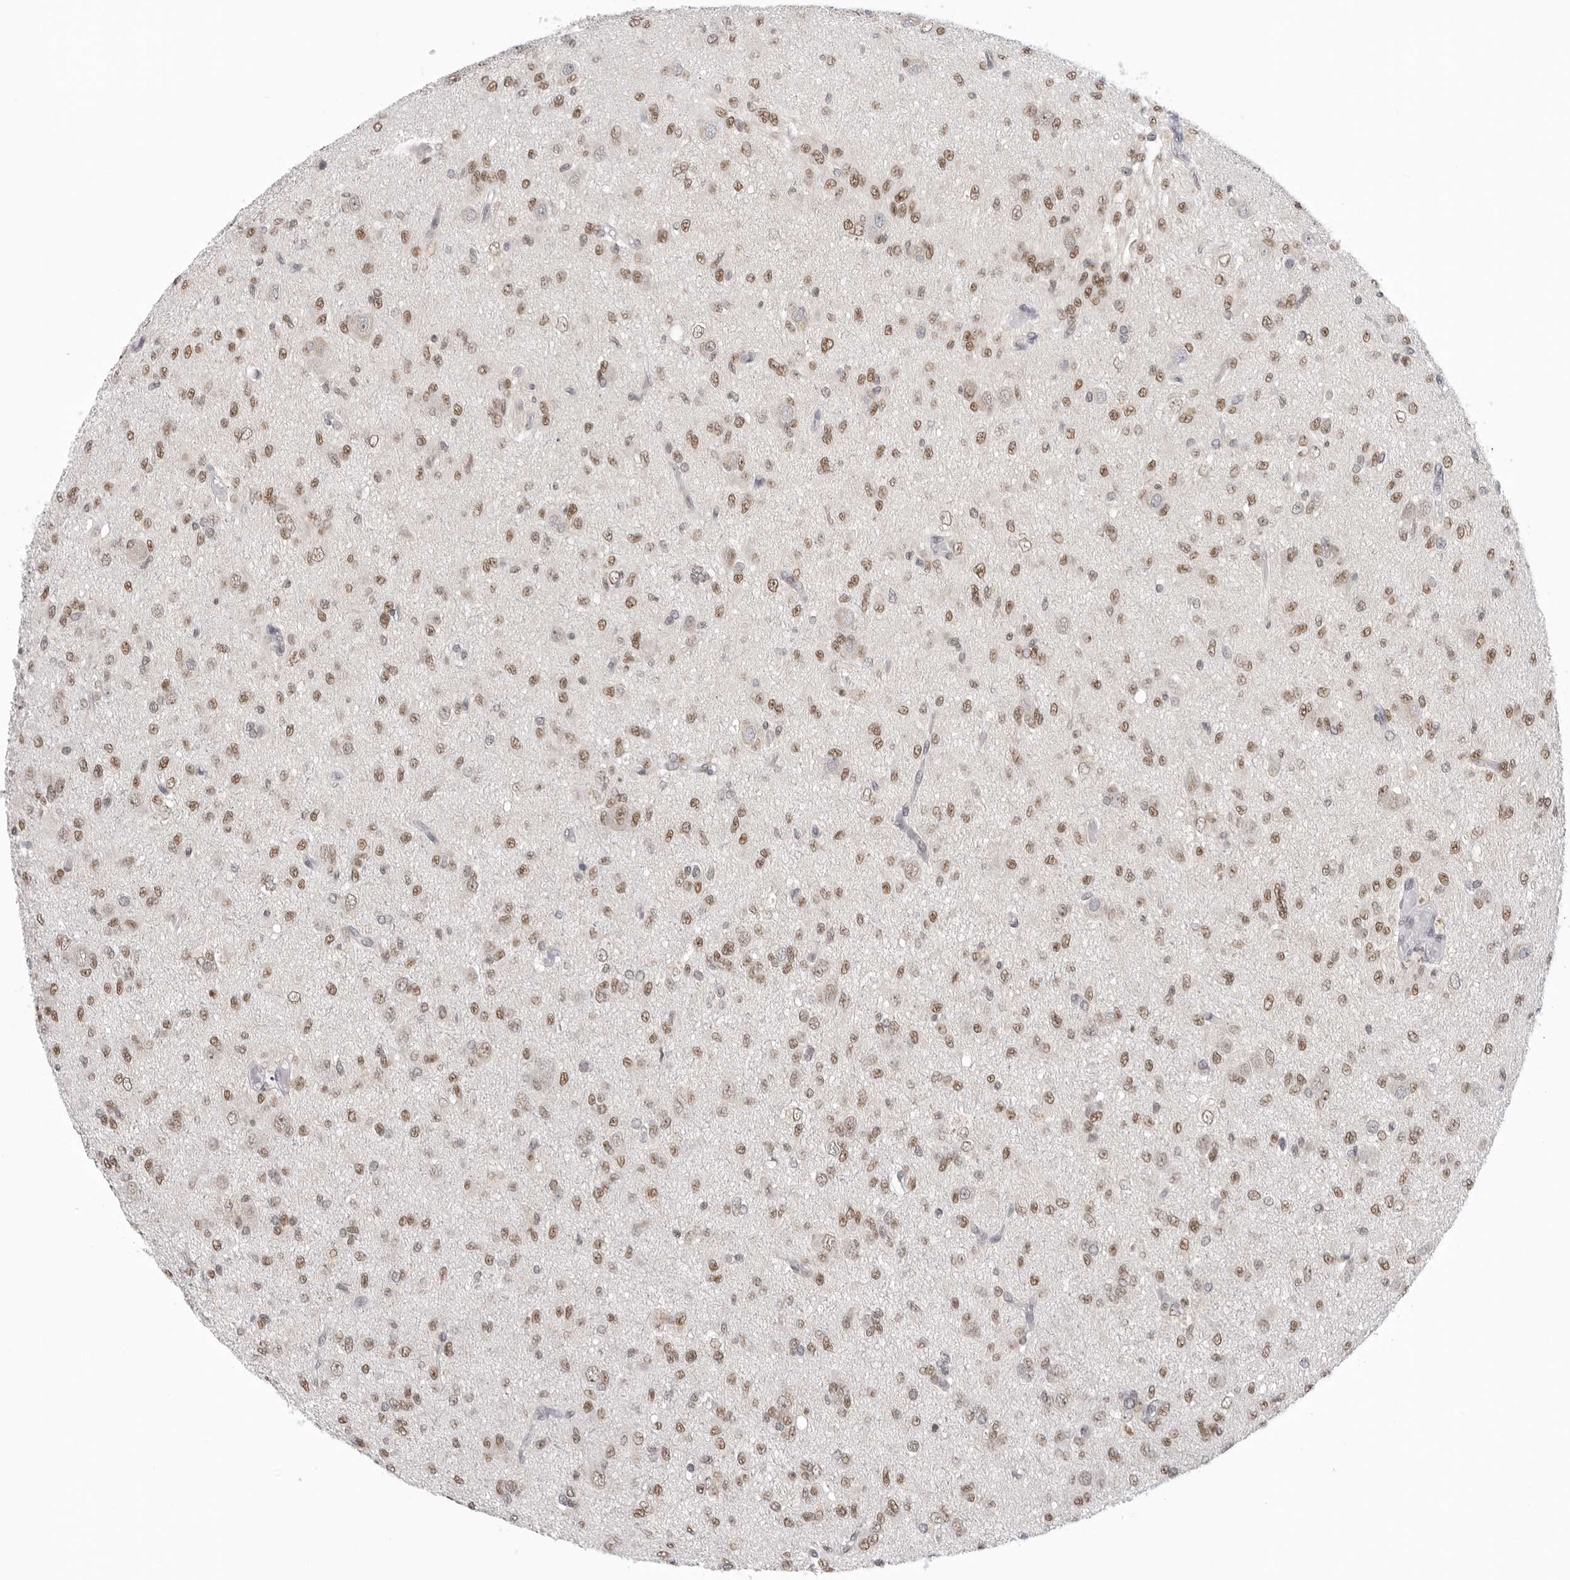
{"staining": {"intensity": "moderate", "quantity": ">75%", "location": "nuclear"}, "tissue": "glioma", "cell_type": "Tumor cells", "image_type": "cancer", "snomed": [{"axis": "morphology", "description": "Glioma, malignant, High grade"}, {"axis": "topography", "description": "Brain"}], "caption": "This is a micrograph of immunohistochemistry staining of glioma, which shows moderate staining in the nuclear of tumor cells.", "gene": "RPA2", "patient": {"sex": "female", "age": 59}}